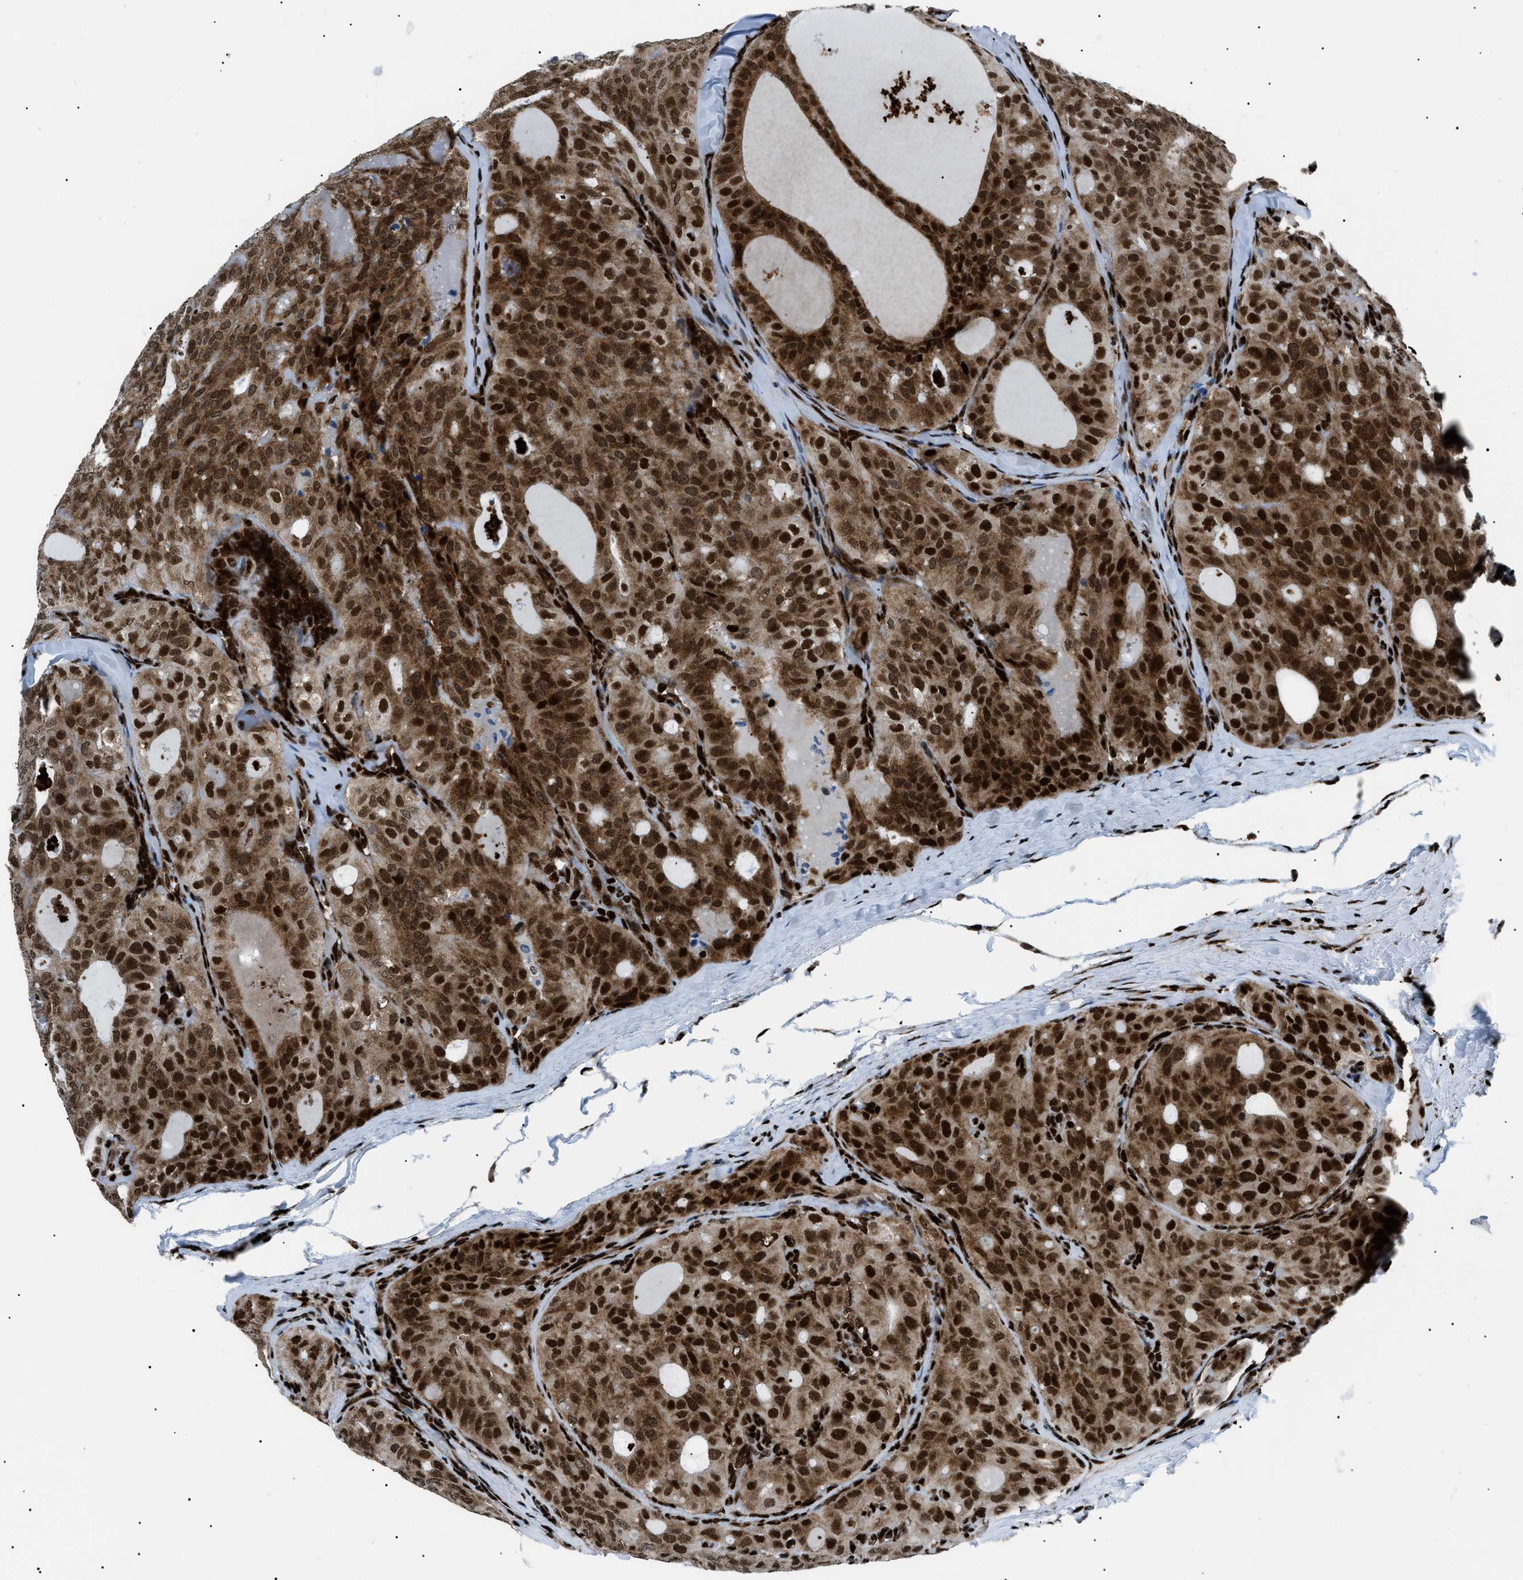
{"staining": {"intensity": "strong", "quantity": ">75%", "location": "cytoplasmic/membranous,nuclear"}, "tissue": "thyroid cancer", "cell_type": "Tumor cells", "image_type": "cancer", "snomed": [{"axis": "morphology", "description": "Follicular adenoma carcinoma, NOS"}, {"axis": "topography", "description": "Thyroid gland"}], "caption": "A brown stain labels strong cytoplasmic/membranous and nuclear positivity of a protein in thyroid follicular adenoma carcinoma tumor cells.", "gene": "HNRNPK", "patient": {"sex": "male", "age": 75}}